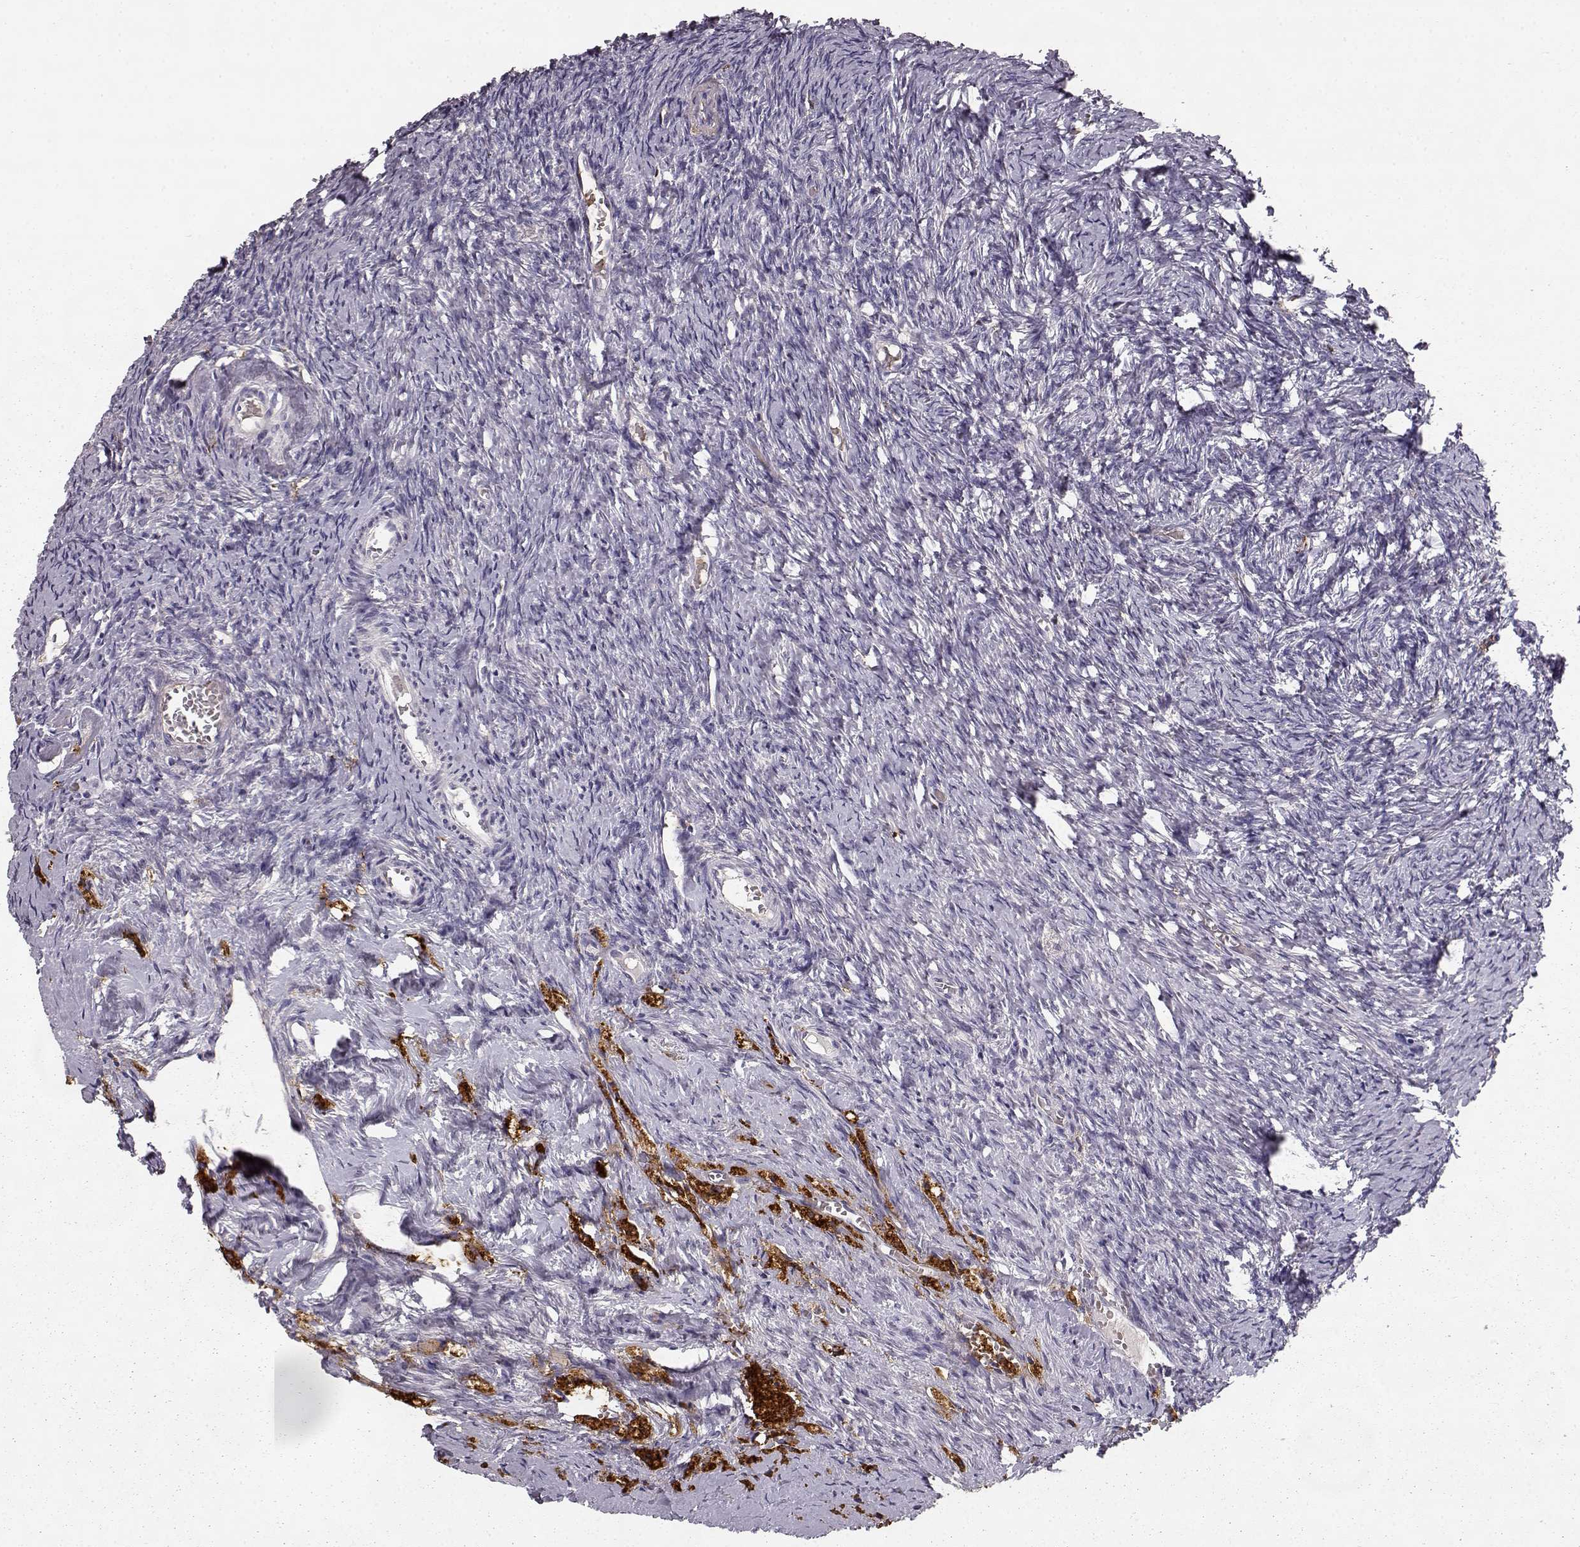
{"staining": {"intensity": "negative", "quantity": "none", "location": "none"}, "tissue": "ovary", "cell_type": "Follicle cells", "image_type": "normal", "snomed": [{"axis": "morphology", "description": "Normal tissue, NOS"}, {"axis": "topography", "description": "Ovary"}], "caption": "DAB (3,3'-diaminobenzidine) immunohistochemical staining of benign human ovary shows no significant expression in follicle cells. The staining is performed using DAB brown chromogen with nuclei counter-stained in using hematoxylin.", "gene": "CCNF", "patient": {"sex": "female", "age": 39}}